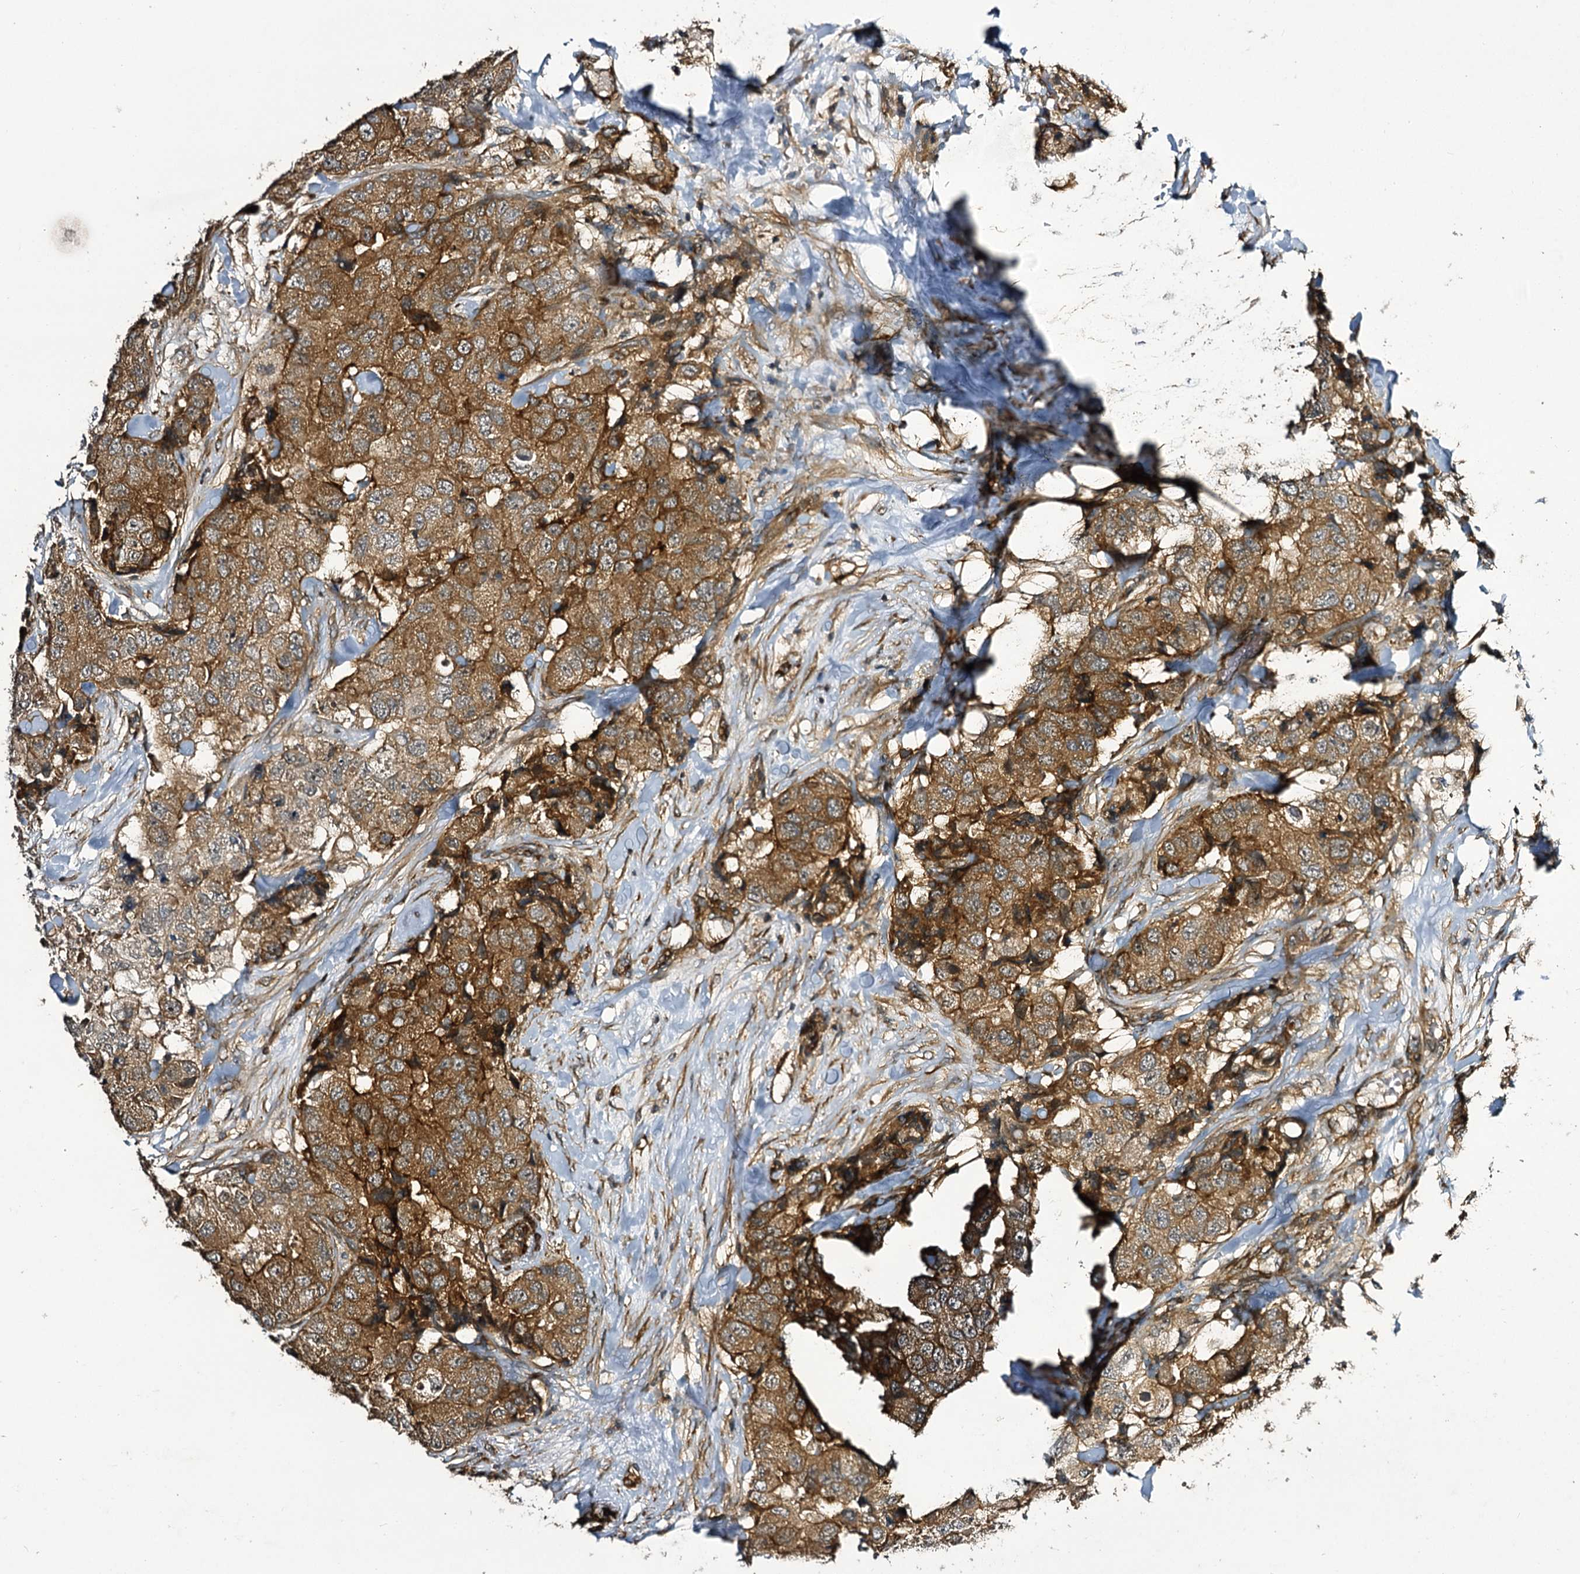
{"staining": {"intensity": "strong", "quantity": ">75%", "location": "cytoplasmic/membranous"}, "tissue": "breast cancer", "cell_type": "Tumor cells", "image_type": "cancer", "snomed": [{"axis": "morphology", "description": "Duct carcinoma"}, {"axis": "topography", "description": "Breast"}], "caption": "This image reveals immunohistochemistry staining of infiltrating ductal carcinoma (breast), with high strong cytoplasmic/membranous positivity in approximately >75% of tumor cells.", "gene": "MYO1C", "patient": {"sex": "female", "age": 62}}